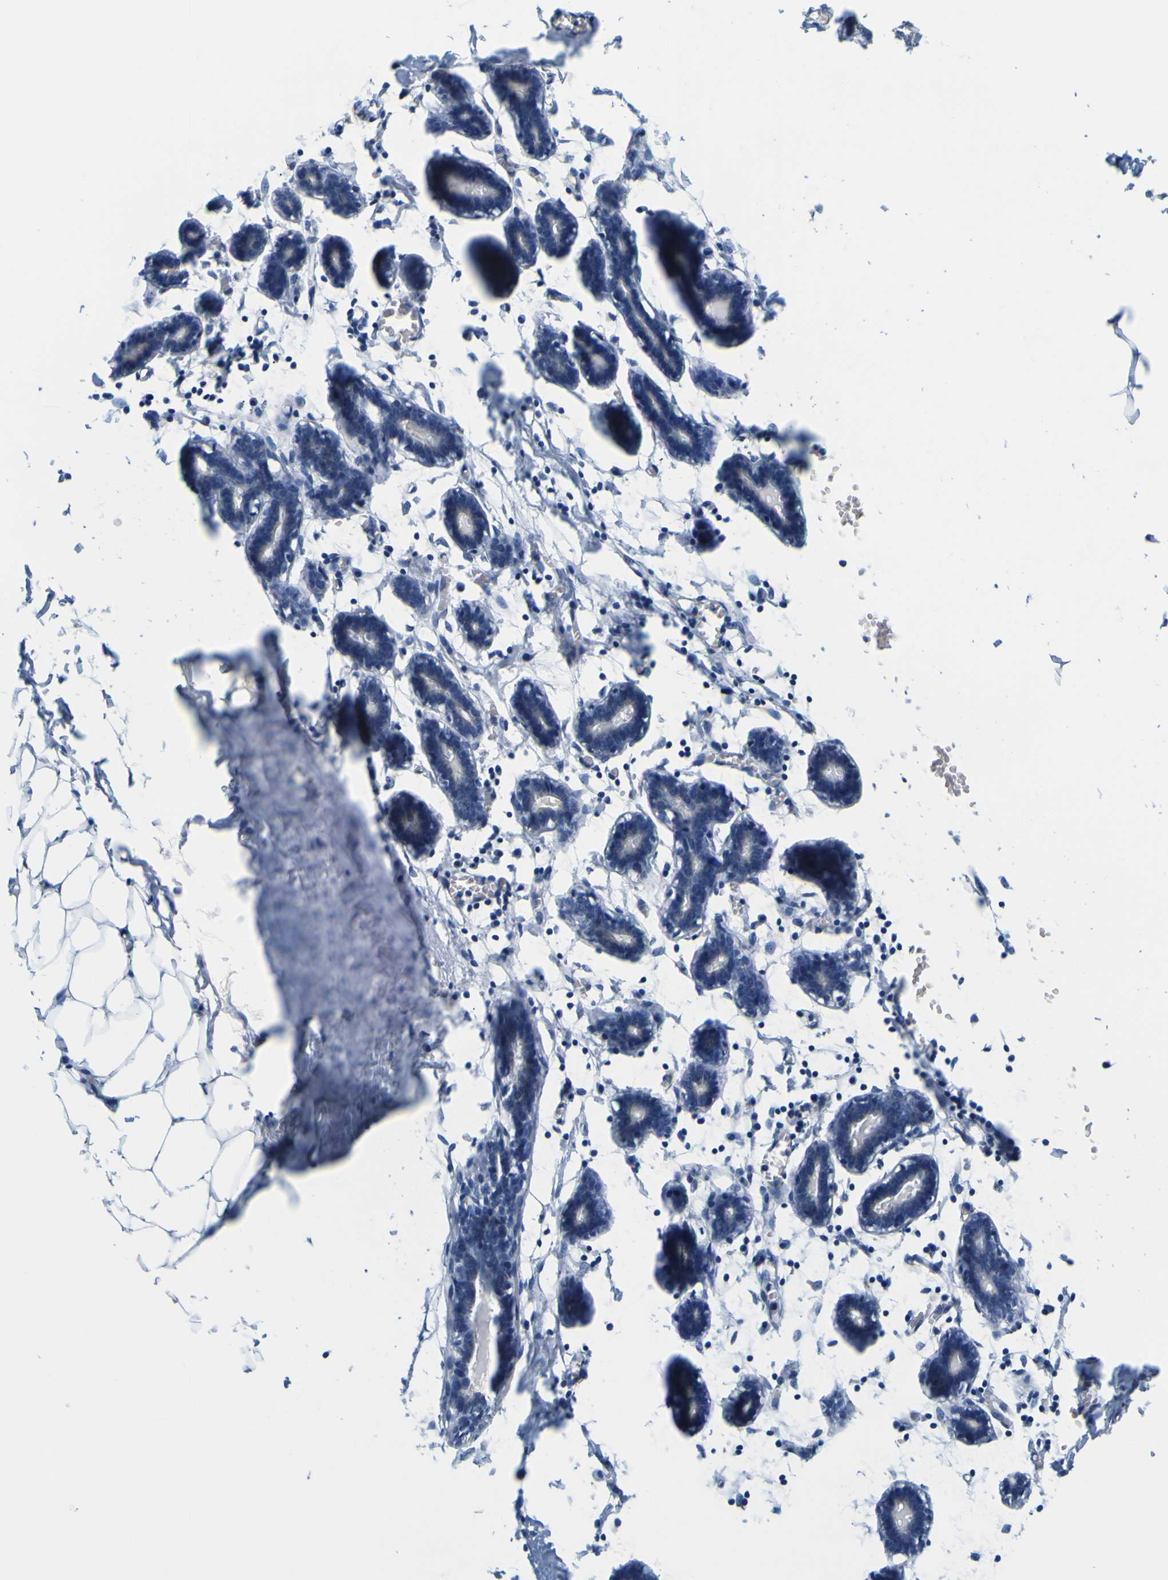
{"staining": {"intensity": "negative", "quantity": "none", "location": "none"}, "tissue": "breast", "cell_type": "Adipocytes", "image_type": "normal", "snomed": [{"axis": "morphology", "description": "Normal tissue, NOS"}, {"axis": "topography", "description": "Breast"}], "caption": "Immunohistochemistry (IHC) histopathology image of benign human breast stained for a protein (brown), which shows no expression in adipocytes.", "gene": "IGF2R", "patient": {"sex": "female", "age": 27}}